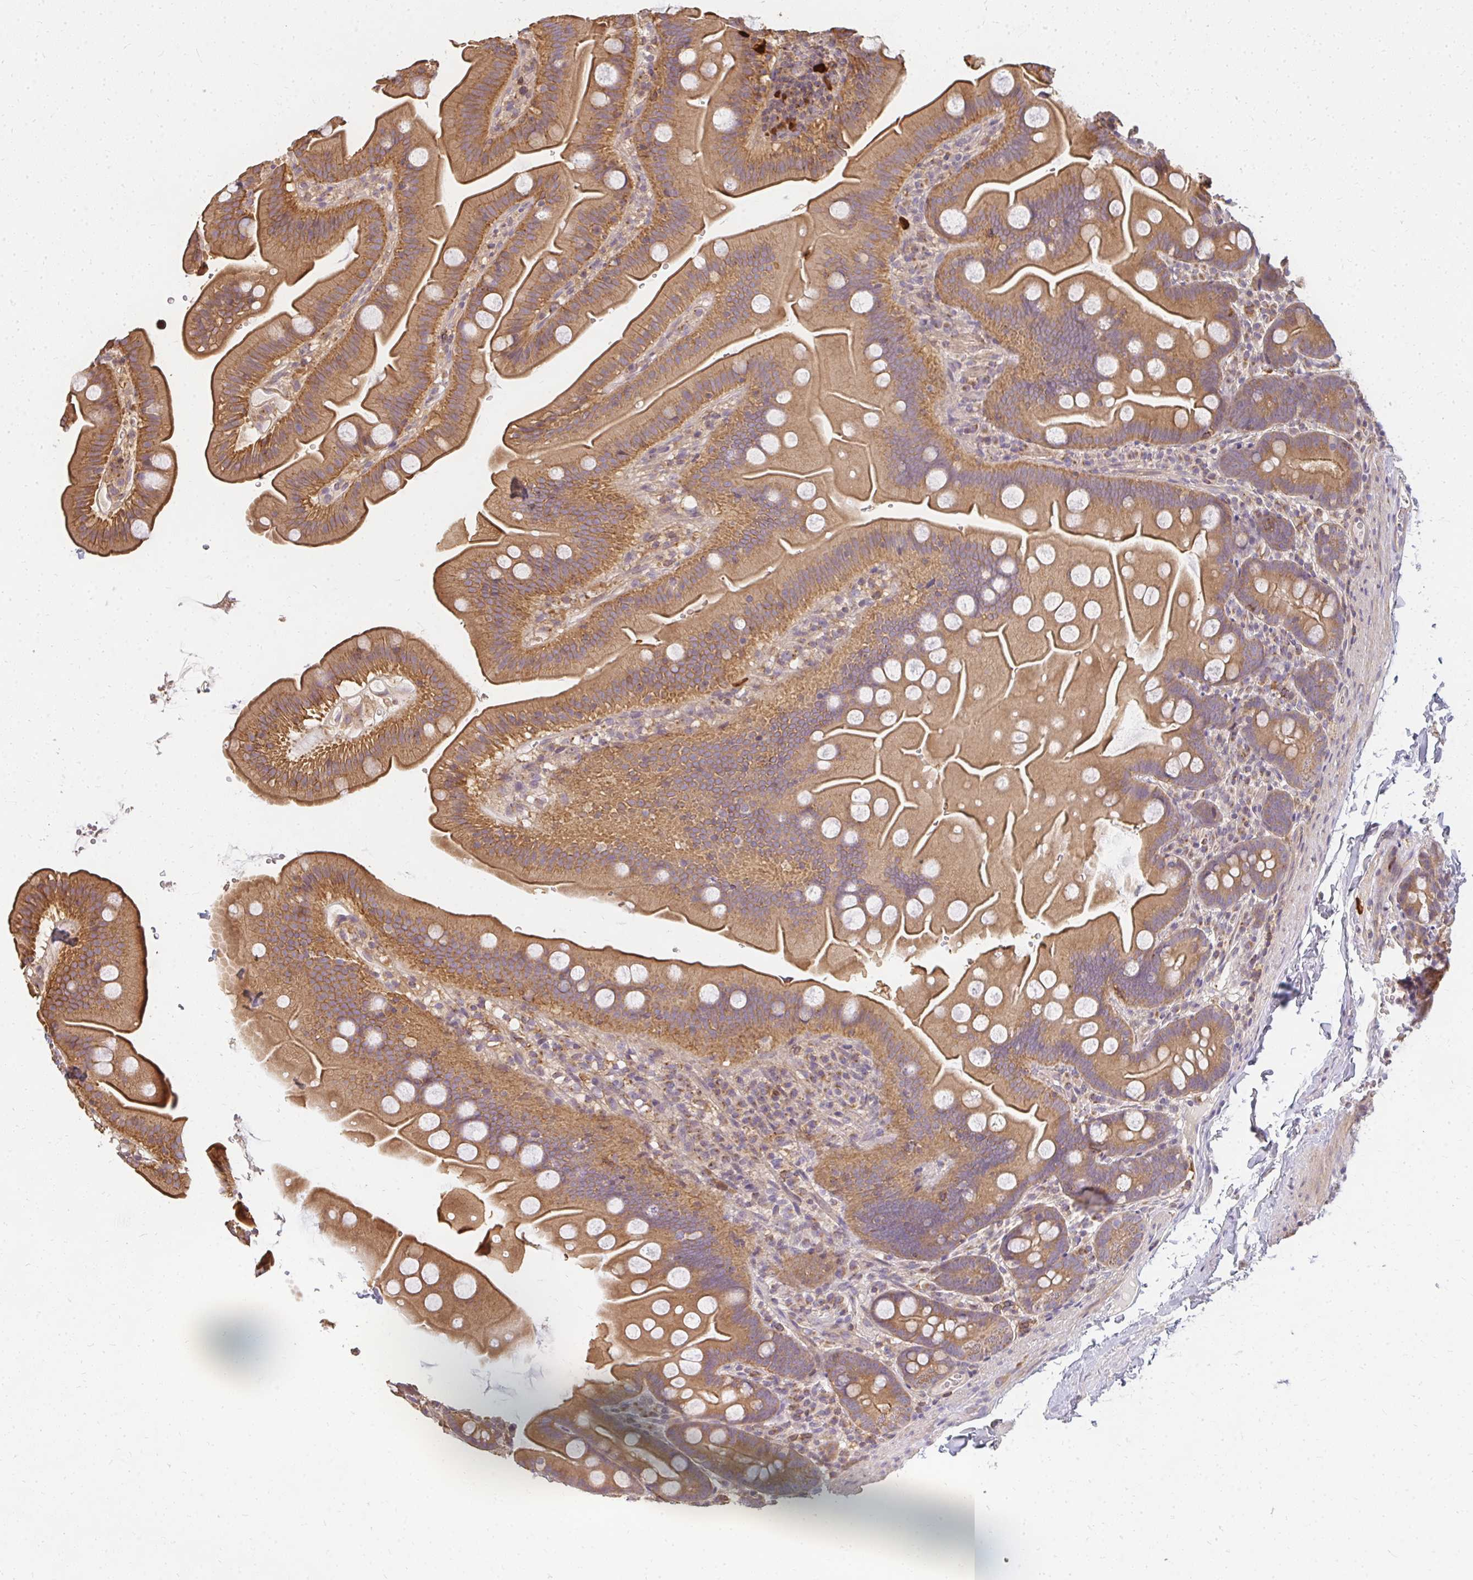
{"staining": {"intensity": "moderate", "quantity": ">75%", "location": "cytoplasmic/membranous"}, "tissue": "small intestine", "cell_type": "Glandular cells", "image_type": "normal", "snomed": [{"axis": "morphology", "description": "Normal tissue, NOS"}, {"axis": "topography", "description": "Small intestine"}], "caption": "A medium amount of moderate cytoplasmic/membranous positivity is appreciated in approximately >75% of glandular cells in unremarkable small intestine. (IHC, brightfield microscopy, high magnification).", "gene": "CNTRL", "patient": {"sex": "female", "age": 68}}